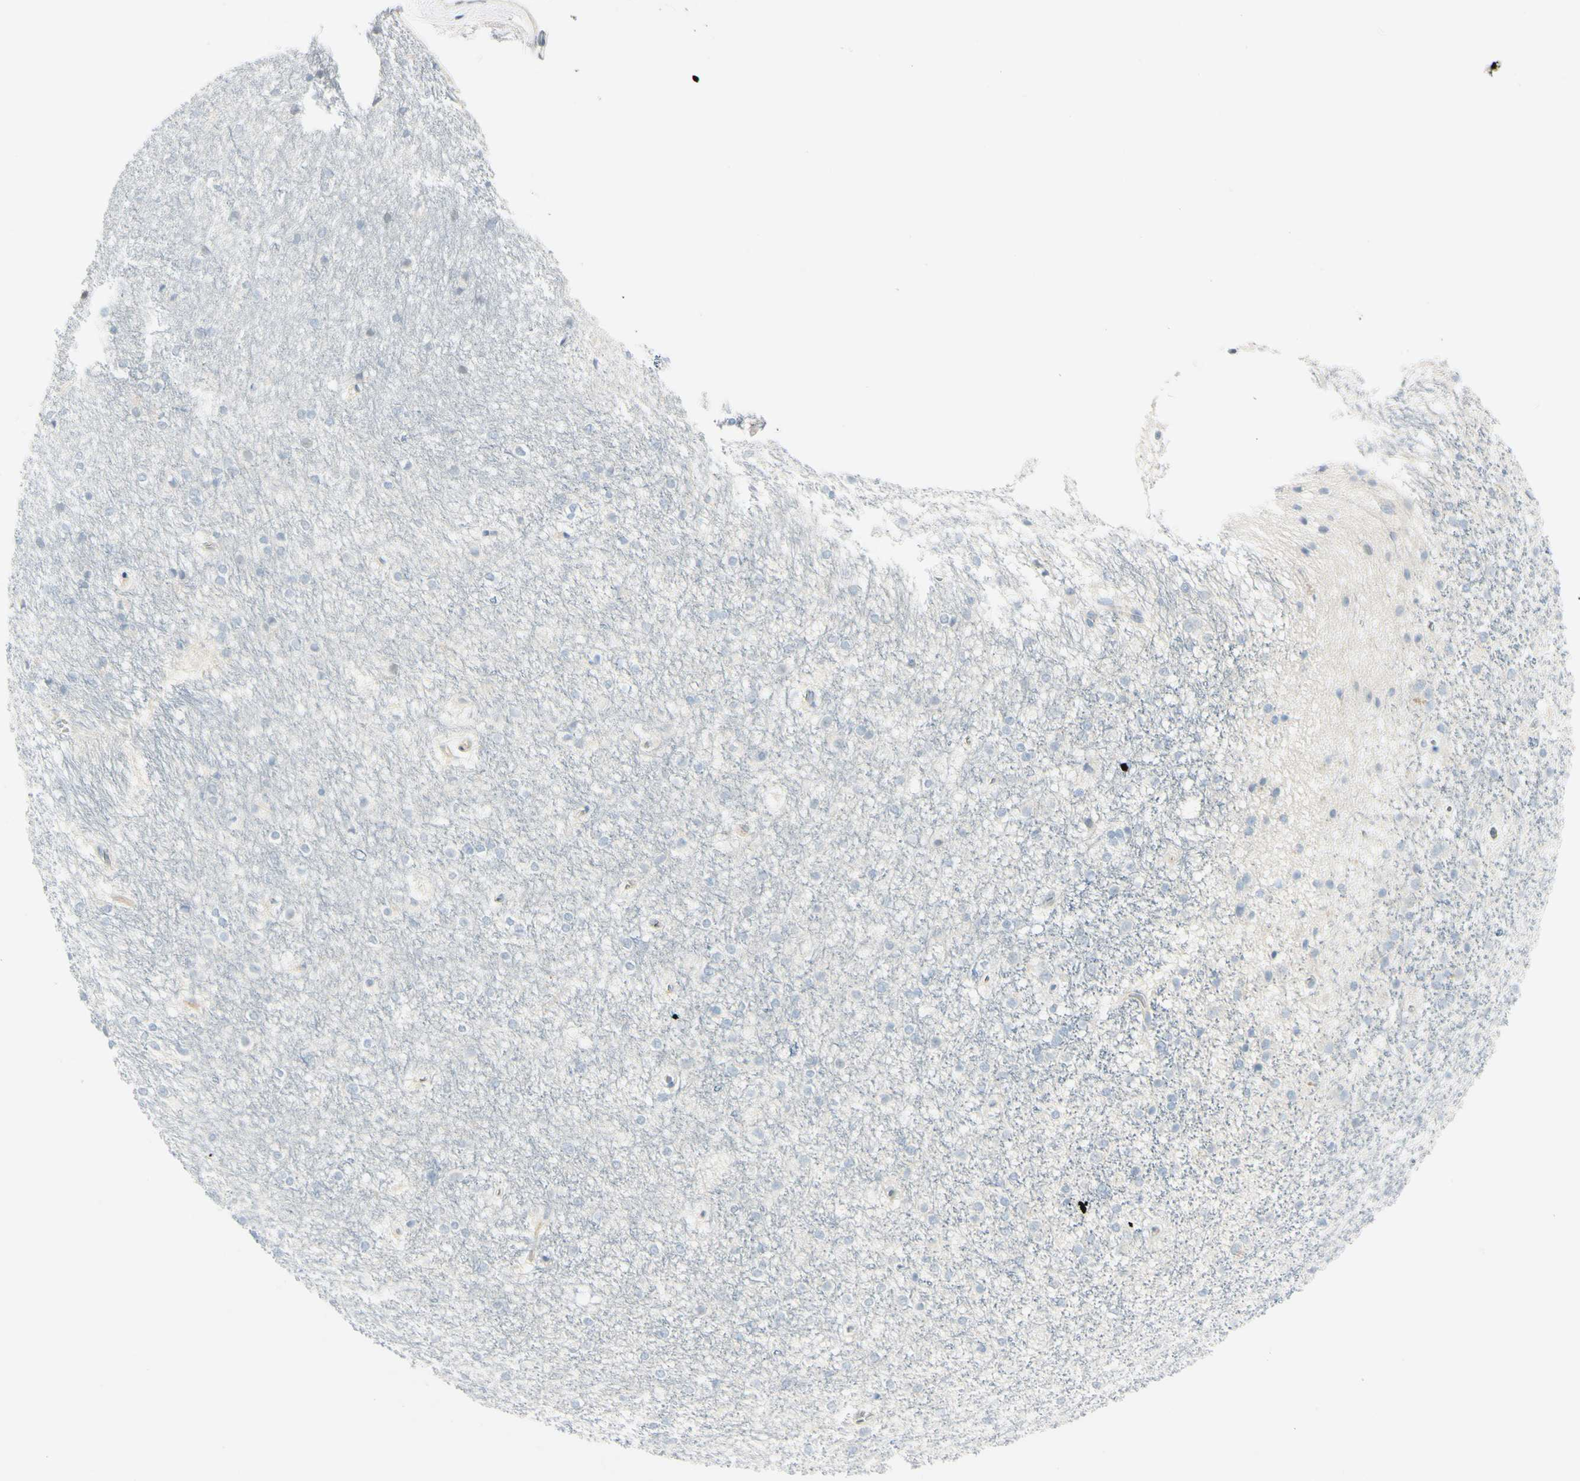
{"staining": {"intensity": "negative", "quantity": "none", "location": "none"}, "tissue": "caudate", "cell_type": "Glial cells", "image_type": "normal", "snomed": [{"axis": "morphology", "description": "Normal tissue, NOS"}, {"axis": "topography", "description": "Lateral ventricle wall"}], "caption": "Glial cells show no significant positivity in benign caudate. (DAB (3,3'-diaminobenzidine) IHC visualized using brightfield microscopy, high magnification).", "gene": "ASB9", "patient": {"sex": "female", "age": 19}}